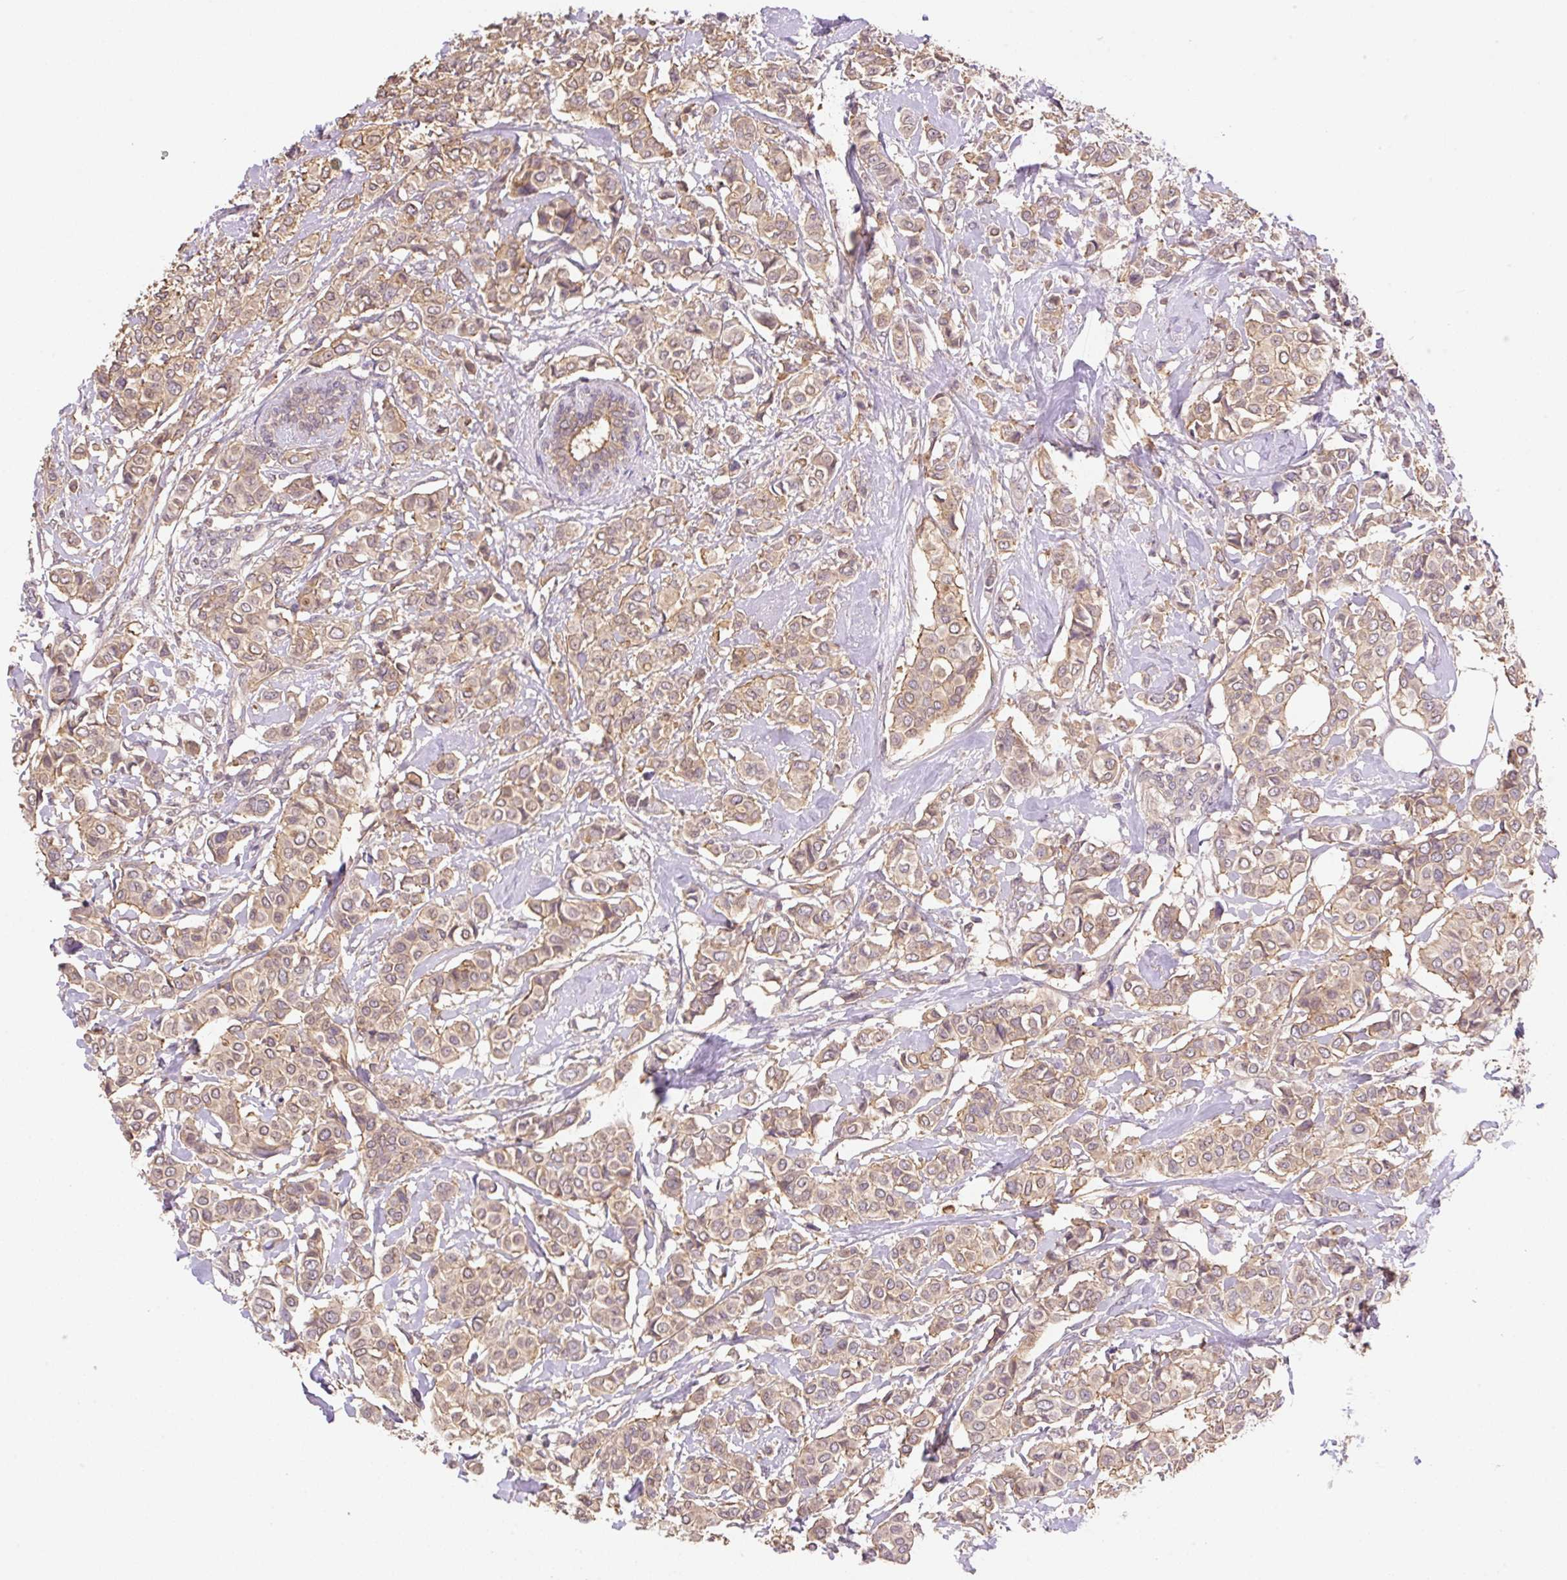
{"staining": {"intensity": "moderate", "quantity": ">75%", "location": "cytoplasmic/membranous"}, "tissue": "breast cancer", "cell_type": "Tumor cells", "image_type": "cancer", "snomed": [{"axis": "morphology", "description": "Lobular carcinoma"}, {"axis": "topography", "description": "Breast"}], "caption": "Tumor cells reveal moderate cytoplasmic/membranous expression in about >75% of cells in breast lobular carcinoma.", "gene": "COX8A", "patient": {"sex": "female", "age": 51}}